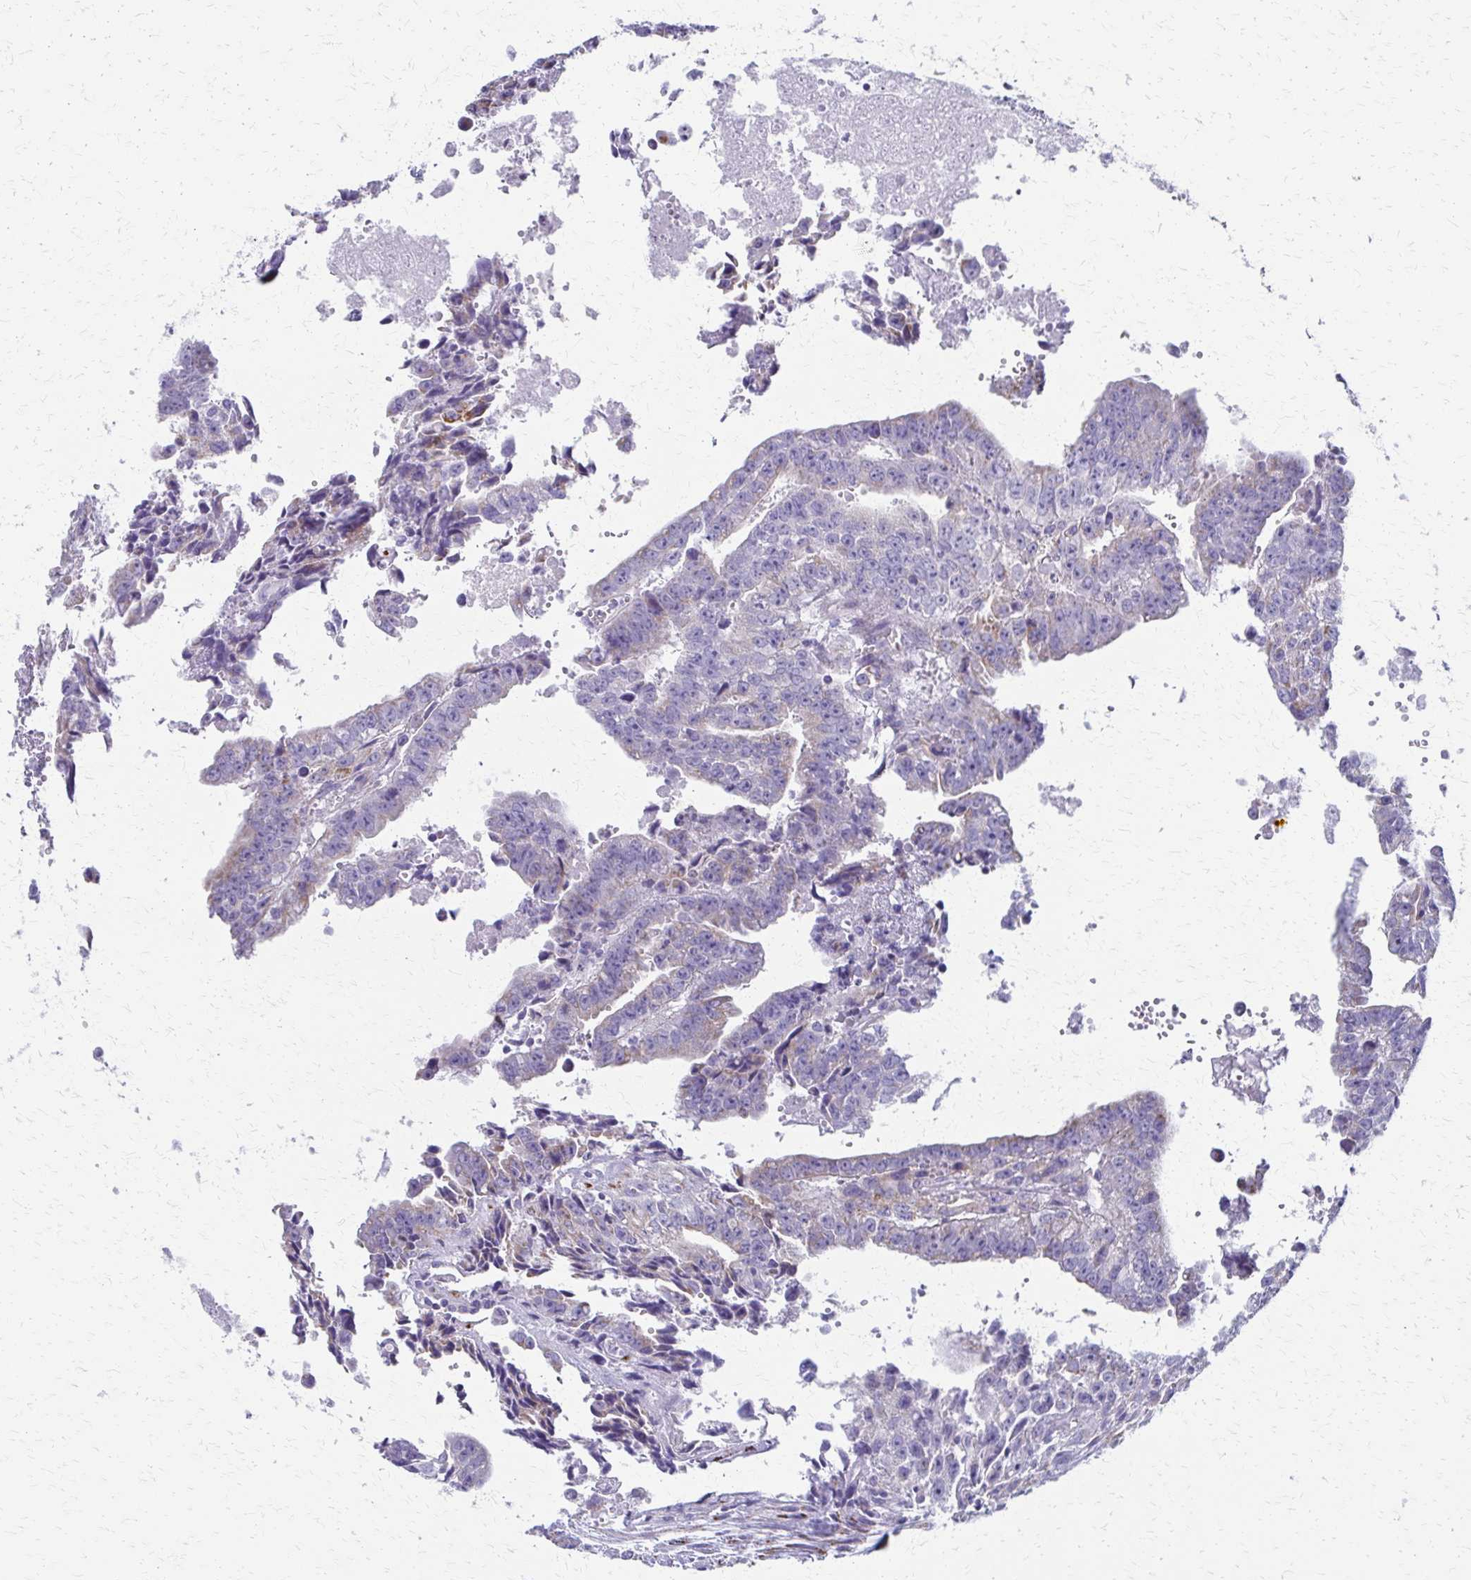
{"staining": {"intensity": "negative", "quantity": "none", "location": "none"}, "tissue": "testis cancer", "cell_type": "Tumor cells", "image_type": "cancer", "snomed": [{"axis": "morphology", "description": "Carcinoma, Embryonal, NOS"}, {"axis": "morphology", "description": "Teratoma, malignant, NOS"}, {"axis": "topography", "description": "Testis"}], "caption": "There is no significant expression in tumor cells of testis cancer.", "gene": "ZSCAN5B", "patient": {"sex": "male", "age": 24}}